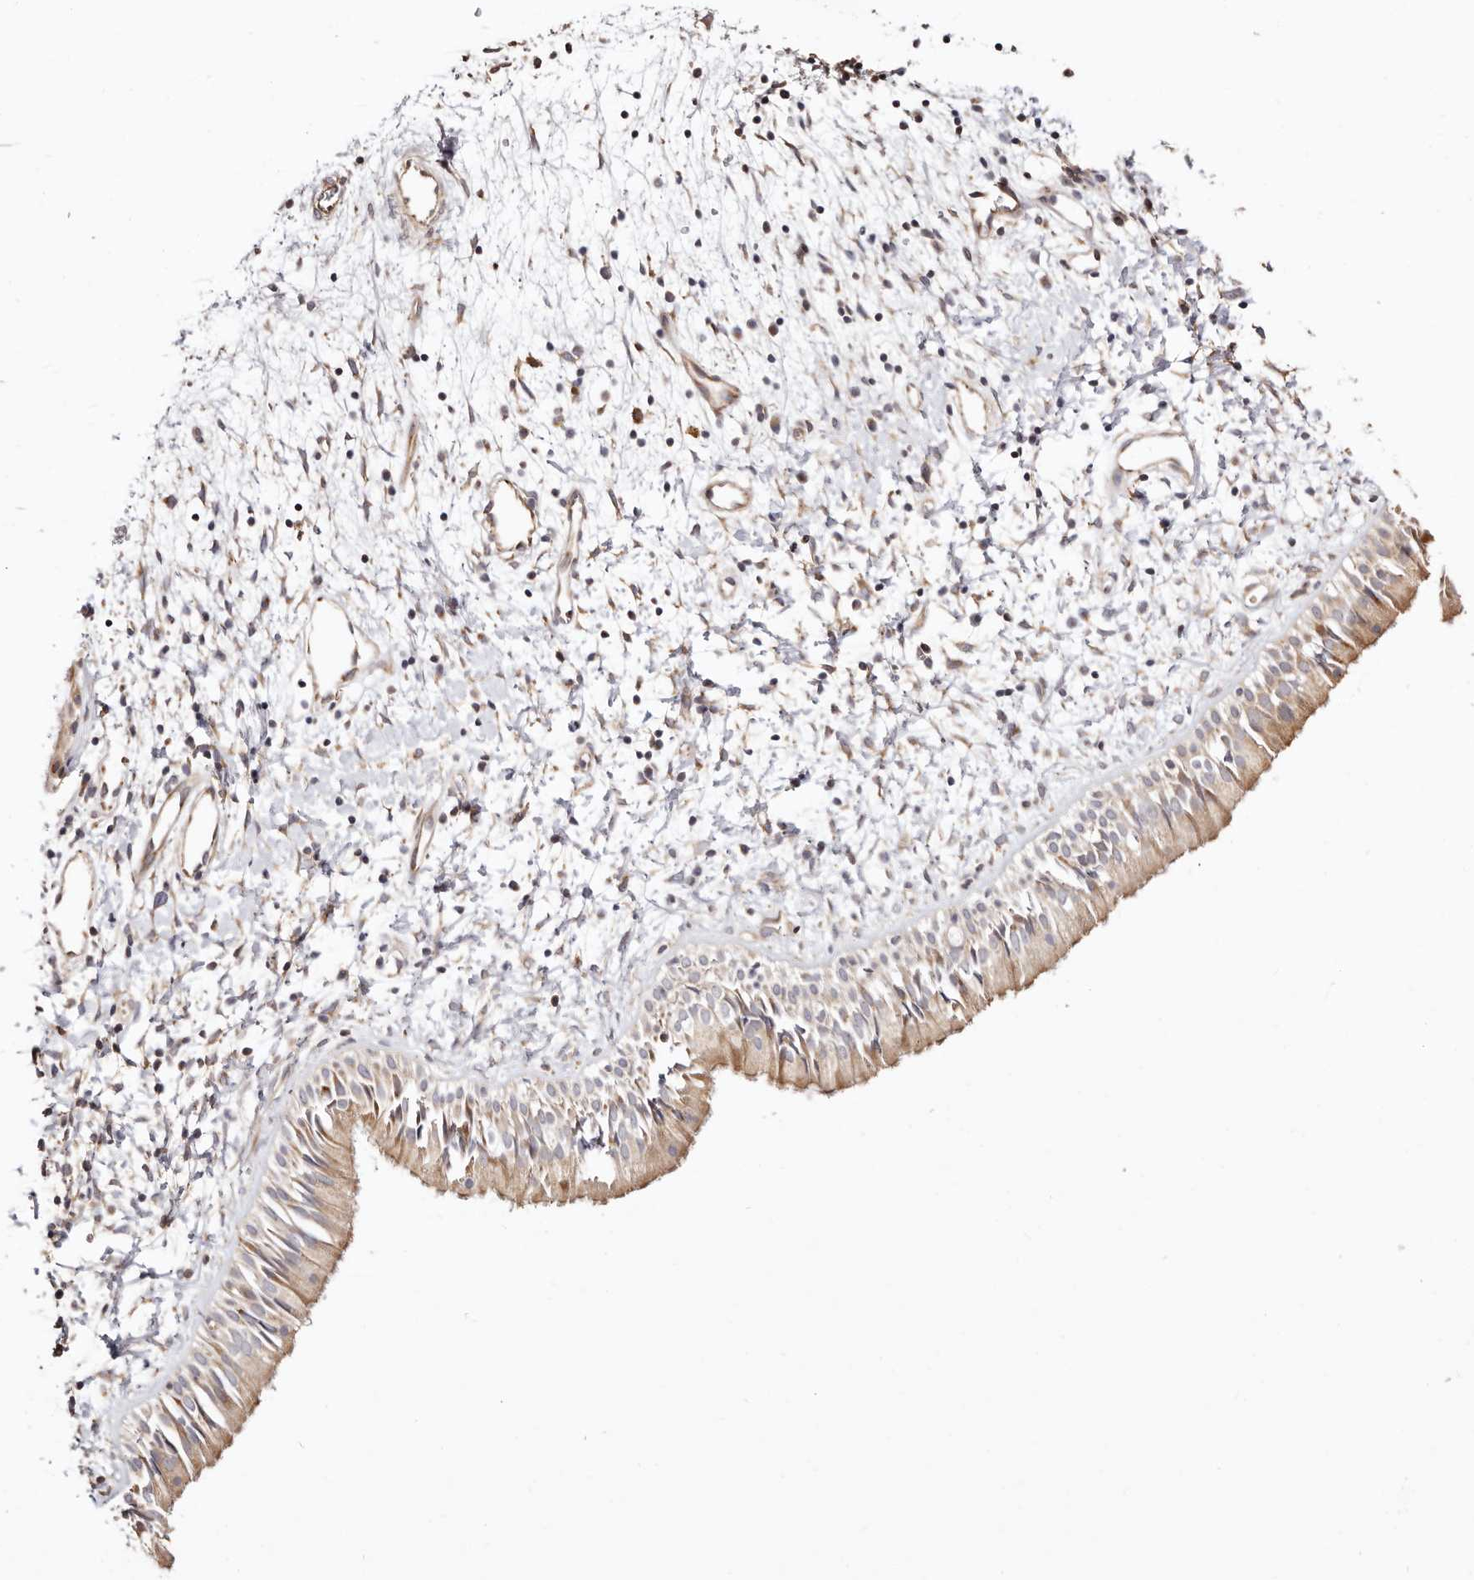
{"staining": {"intensity": "moderate", "quantity": ">75%", "location": "cytoplasmic/membranous"}, "tissue": "nasopharynx", "cell_type": "Respiratory epithelial cells", "image_type": "normal", "snomed": [{"axis": "morphology", "description": "Normal tissue, NOS"}, {"axis": "topography", "description": "Nasopharynx"}], "caption": "Immunohistochemistry of benign nasopharynx exhibits medium levels of moderate cytoplasmic/membranous positivity in approximately >75% of respiratory epithelial cells. (Stains: DAB (3,3'-diaminobenzidine) in brown, nuclei in blue, Microscopy: brightfield microscopy at high magnification).", "gene": "MAPK1", "patient": {"sex": "male", "age": 22}}